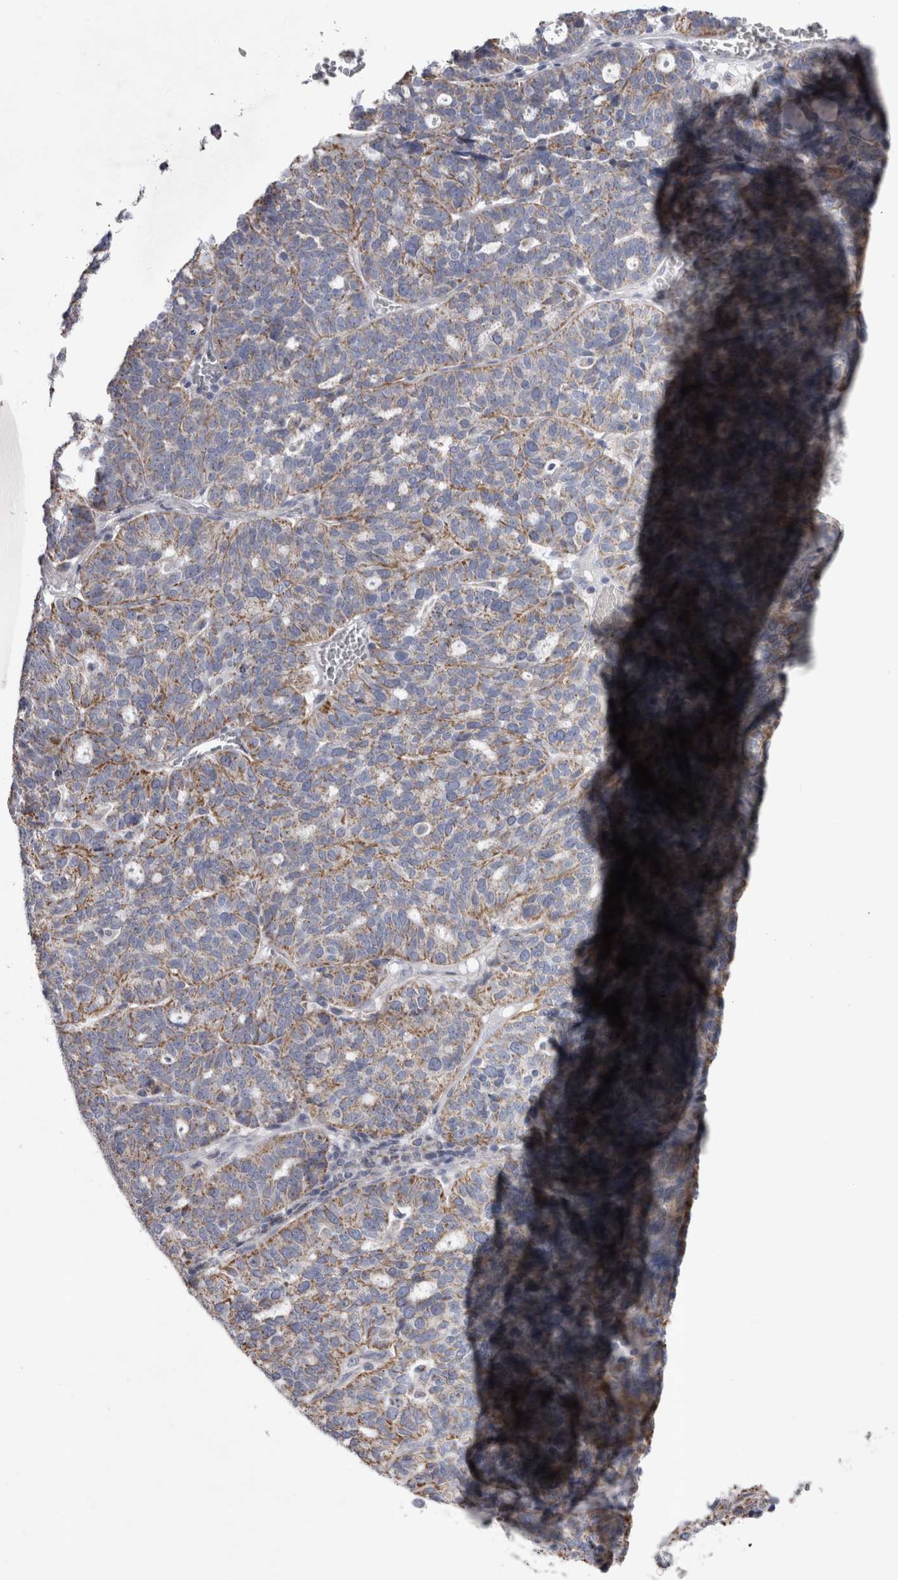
{"staining": {"intensity": "moderate", "quantity": ">75%", "location": "cytoplasmic/membranous"}, "tissue": "ovarian cancer", "cell_type": "Tumor cells", "image_type": "cancer", "snomed": [{"axis": "morphology", "description": "Cystadenocarcinoma, serous, NOS"}, {"axis": "topography", "description": "Ovary"}], "caption": "This histopathology image exhibits ovarian cancer stained with immunohistochemistry to label a protein in brown. The cytoplasmic/membranous of tumor cells show moderate positivity for the protein. Nuclei are counter-stained blue.", "gene": "HDHD3", "patient": {"sex": "female", "age": 59}}